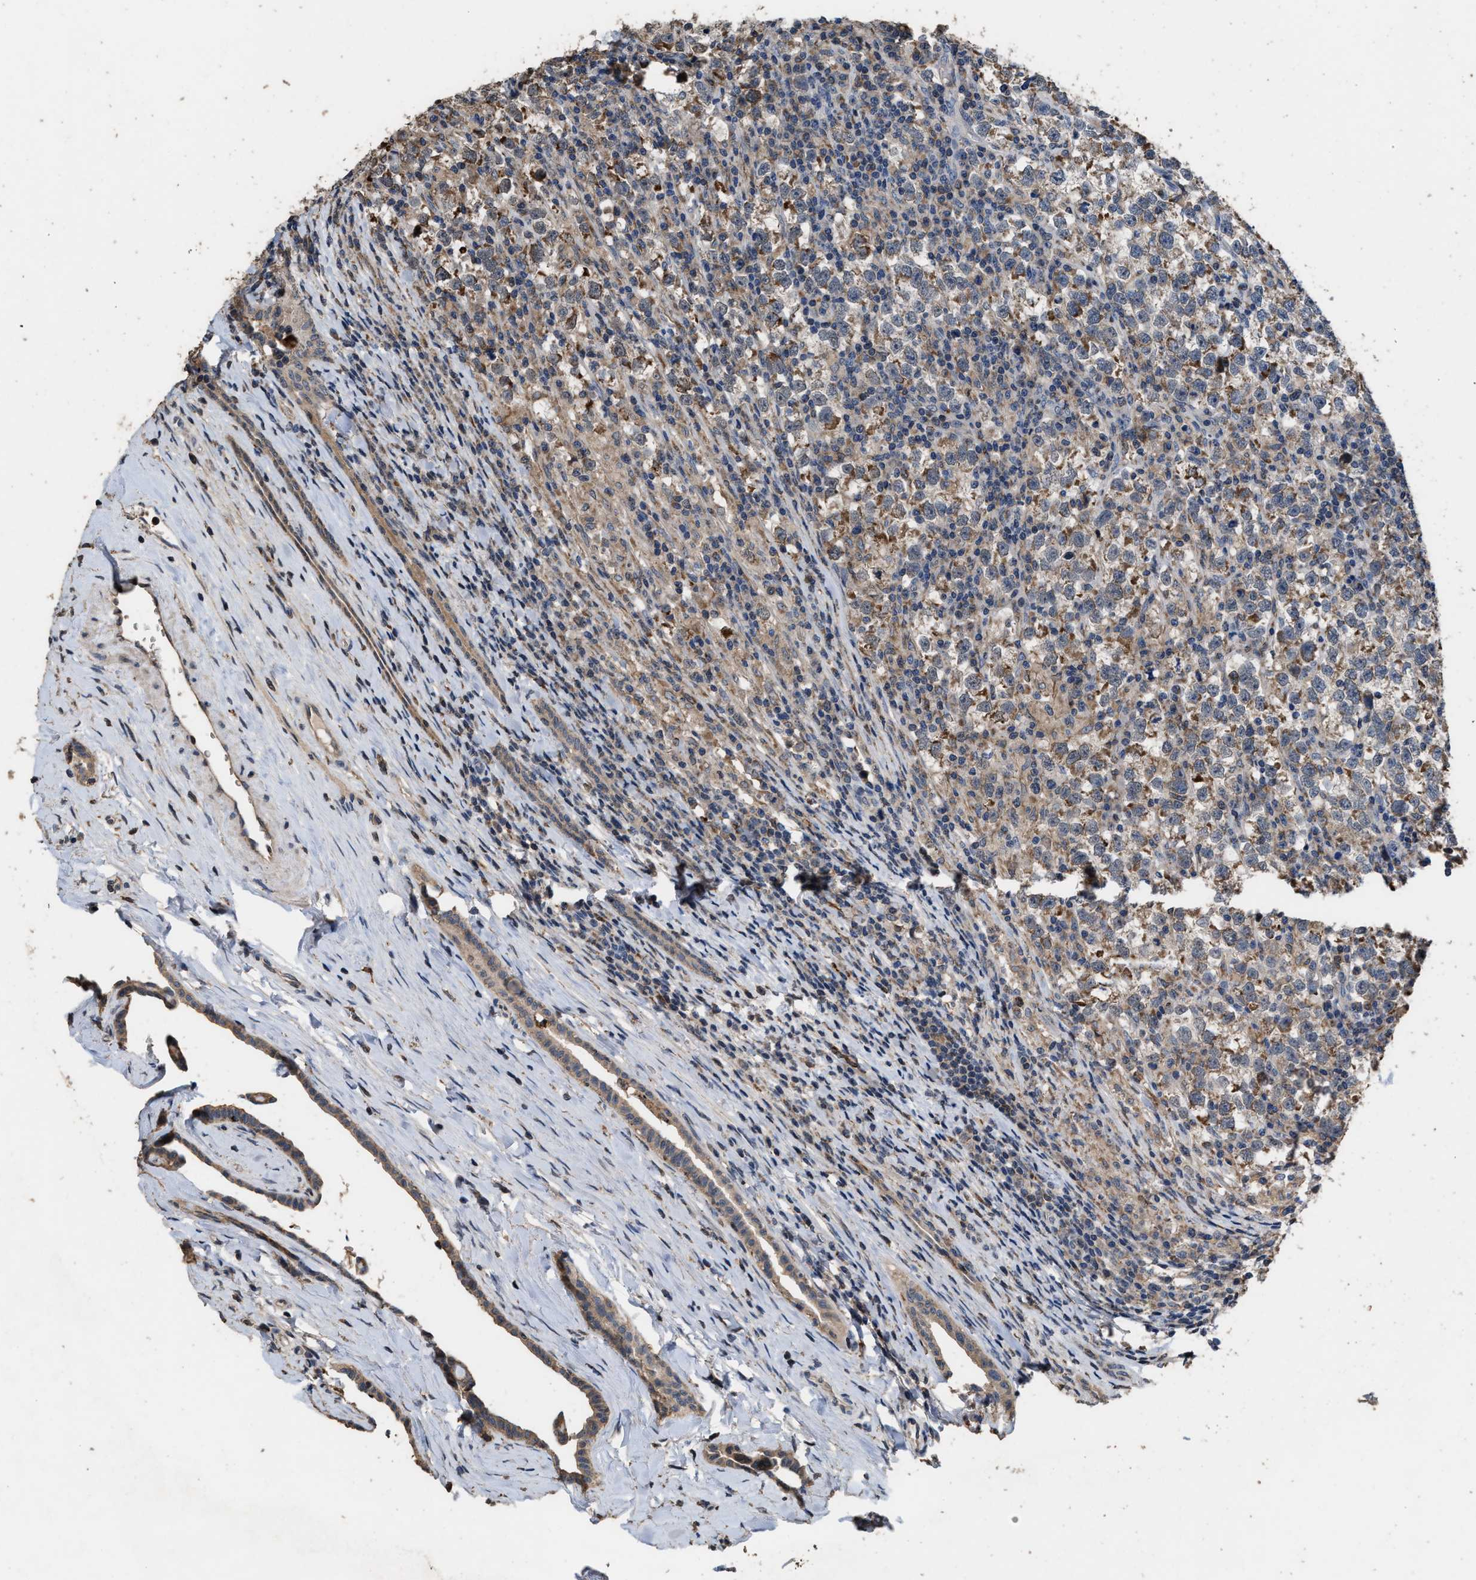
{"staining": {"intensity": "moderate", "quantity": ">75%", "location": "cytoplasmic/membranous"}, "tissue": "testis cancer", "cell_type": "Tumor cells", "image_type": "cancer", "snomed": [{"axis": "morphology", "description": "Normal tissue, NOS"}, {"axis": "morphology", "description": "Seminoma, NOS"}, {"axis": "topography", "description": "Testis"}], "caption": "Protein analysis of testis cancer (seminoma) tissue shows moderate cytoplasmic/membranous positivity in approximately >75% of tumor cells.", "gene": "TDRKH", "patient": {"sex": "male", "age": 43}}